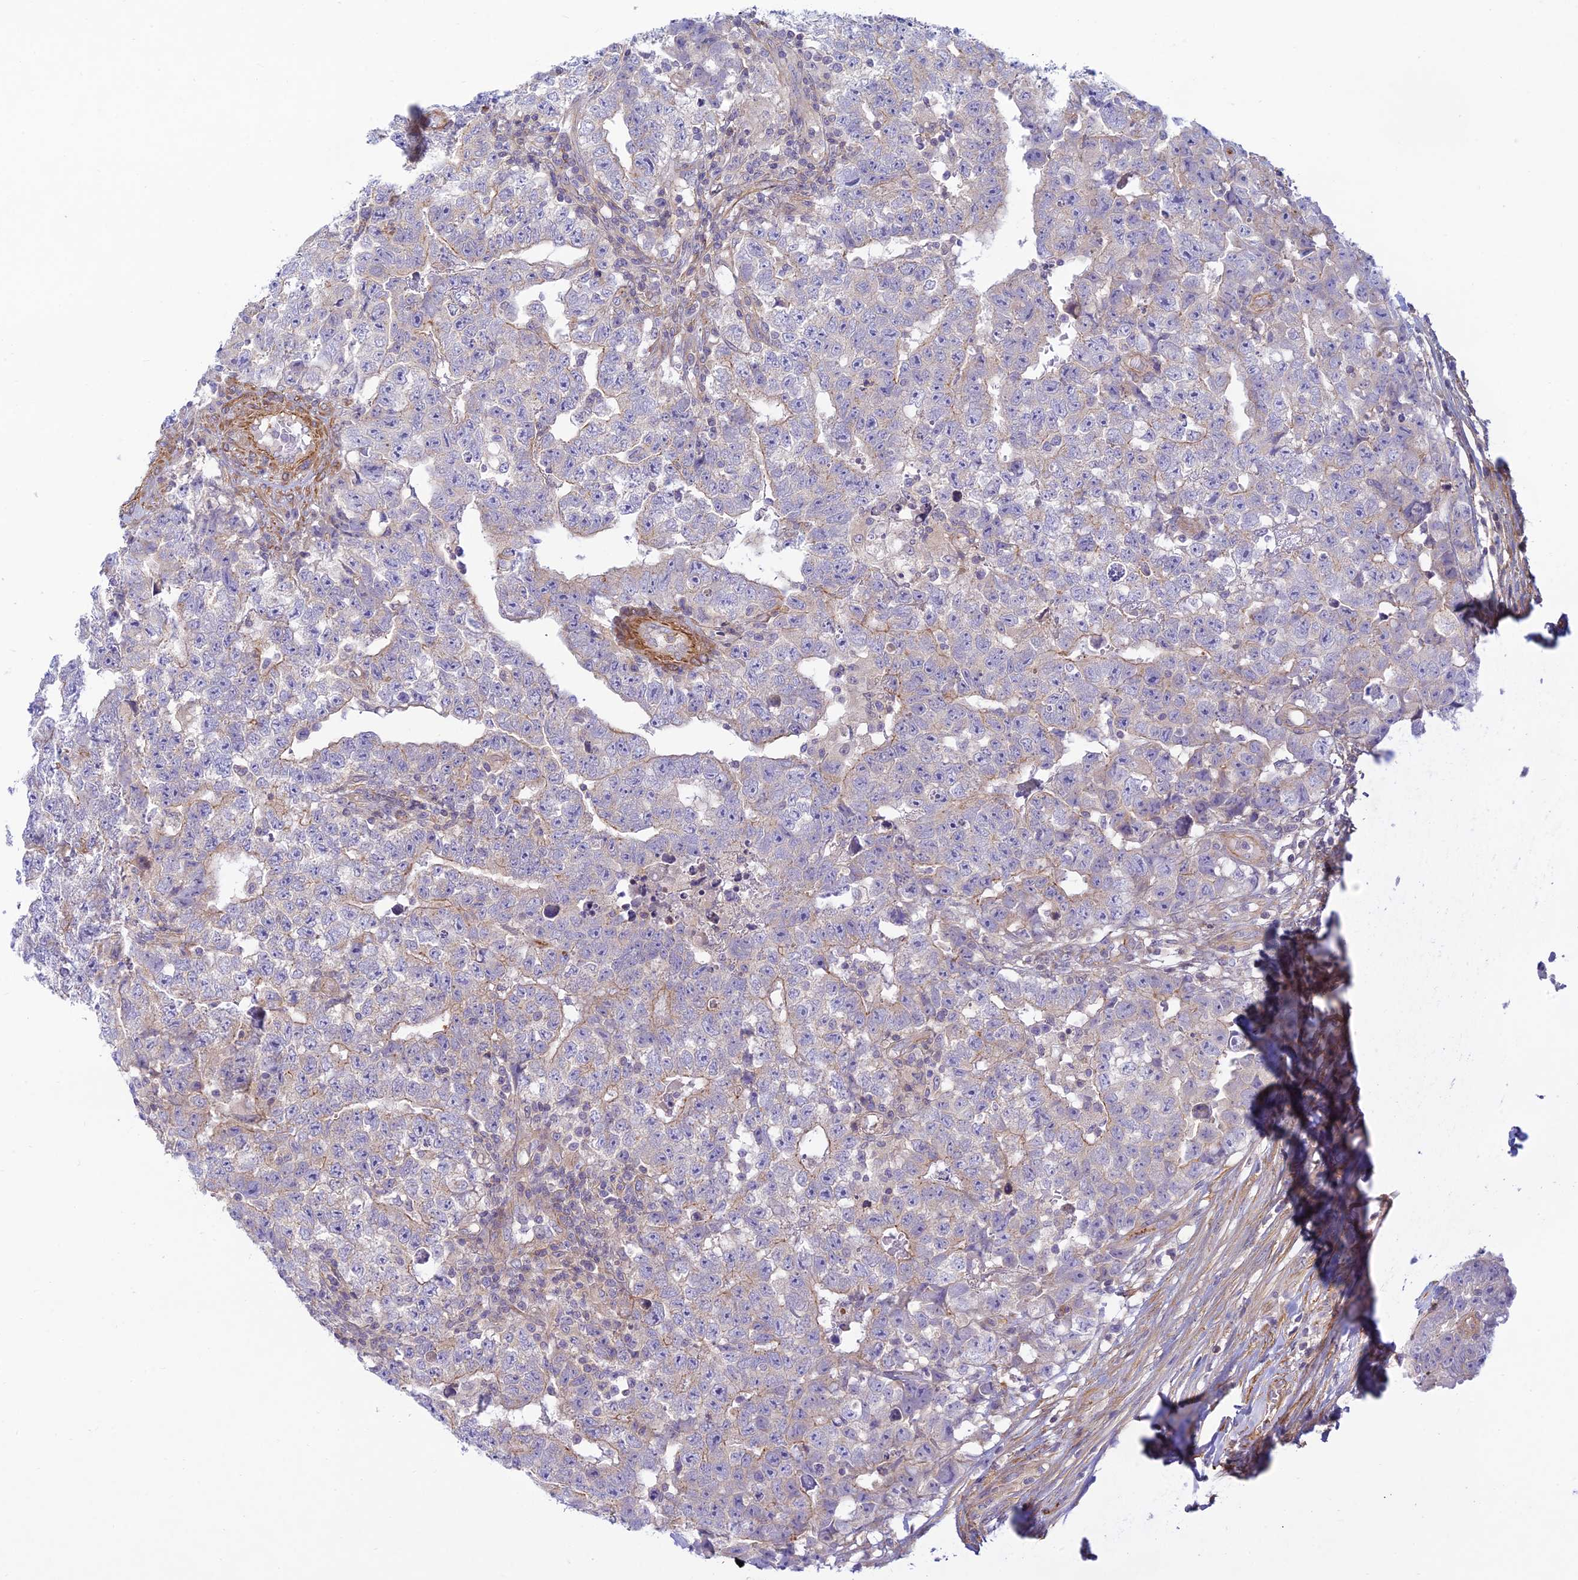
{"staining": {"intensity": "weak", "quantity": "<25%", "location": "cytoplasmic/membranous"}, "tissue": "testis cancer", "cell_type": "Tumor cells", "image_type": "cancer", "snomed": [{"axis": "morphology", "description": "Carcinoma, Embryonal, NOS"}, {"axis": "topography", "description": "Testis"}], "caption": "The photomicrograph shows no staining of tumor cells in testis cancer (embryonal carcinoma).", "gene": "FBXW4", "patient": {"sex": "male", "age": 25}}